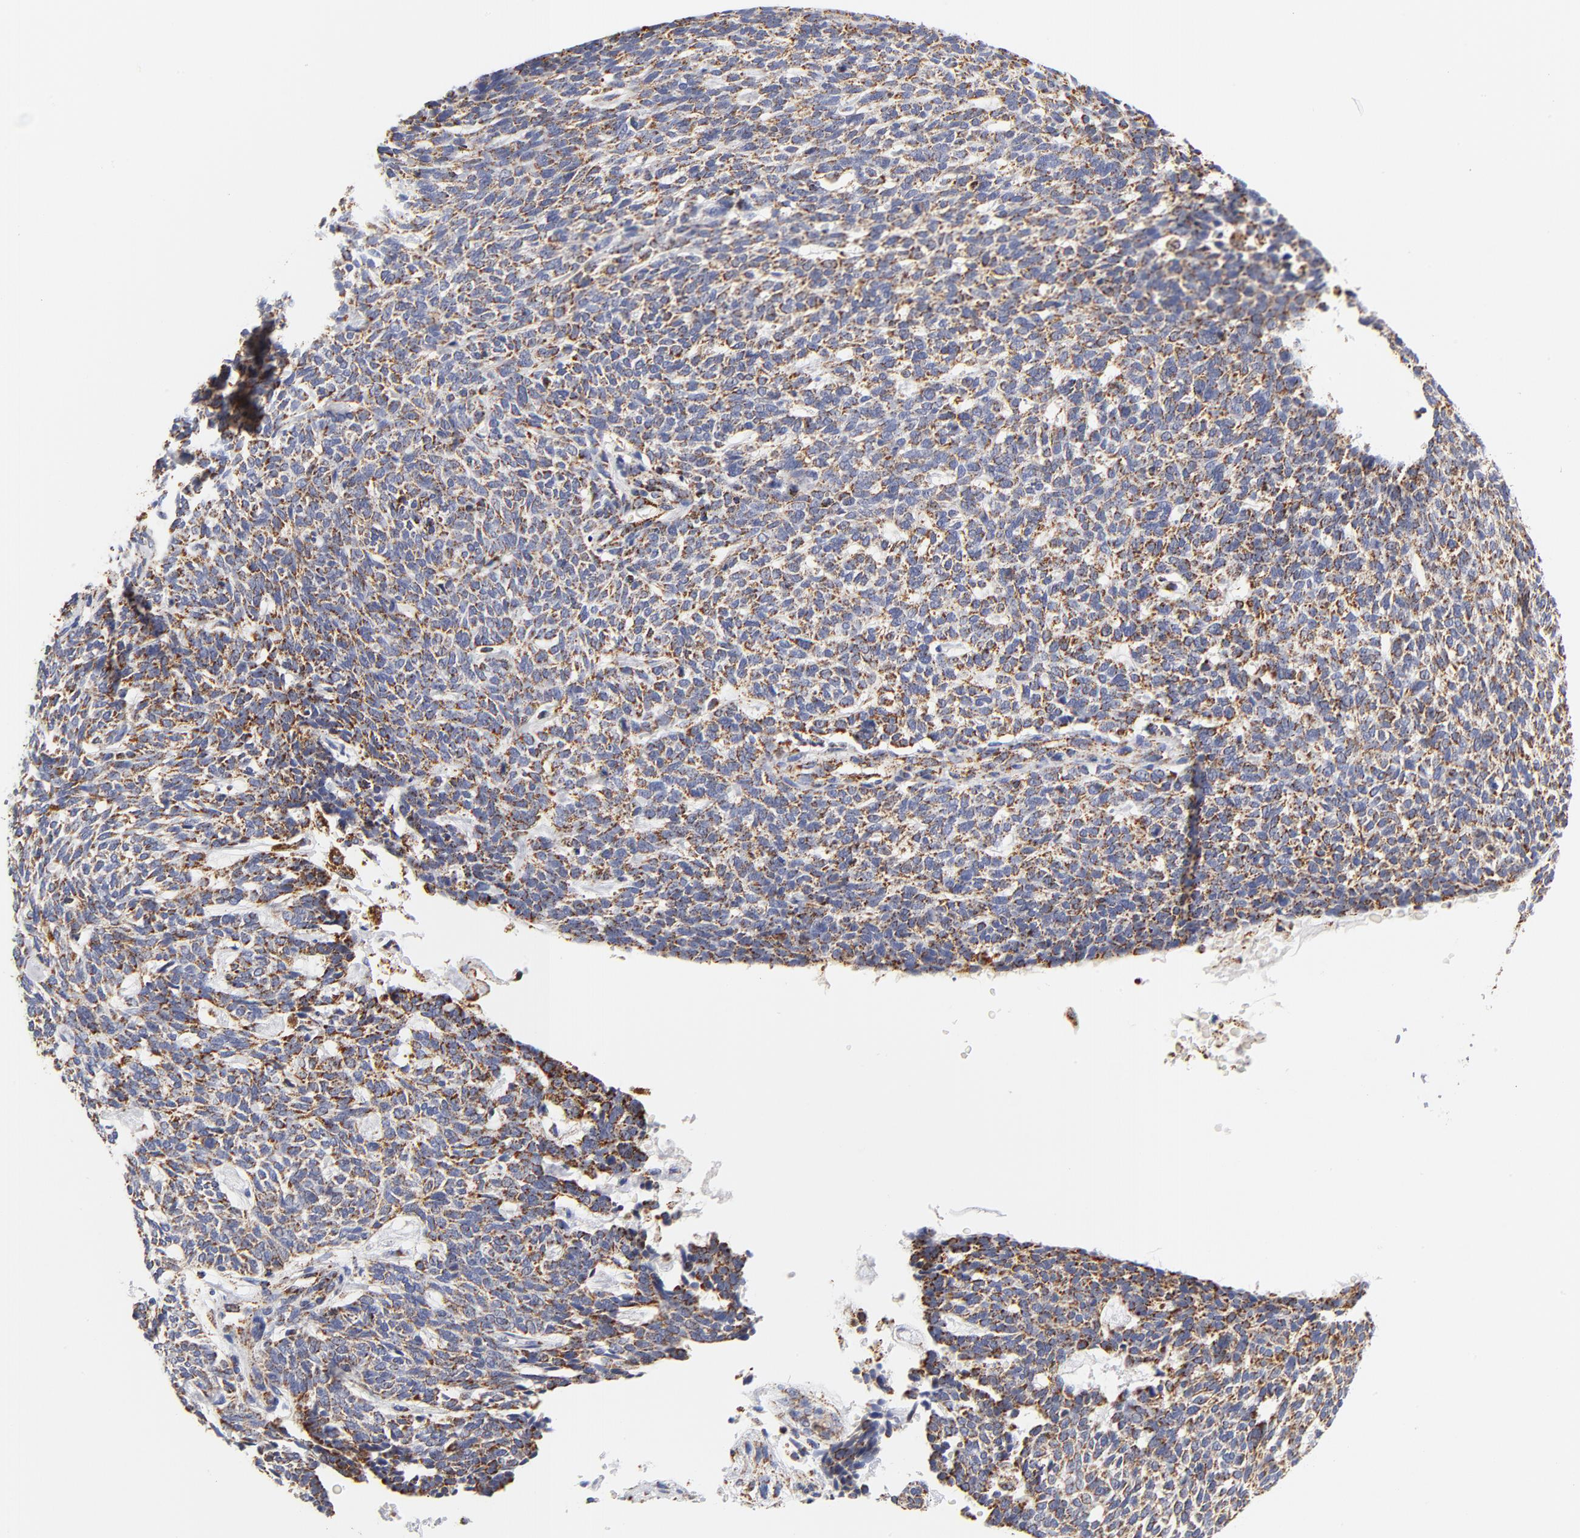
{"staining": {"intensity": "moderate", "quantity": ">75%", "location": "cytoplasmic/membranous"}, "tissue": "skin cancer", "cell_type": "Tumor cells", "image_type": "cancer", "snomed": [{"axis": "morphology", "description": "Normal tissue, NOS"}, {"axis": "morphology", "description": "Basal cell carcinoma"}, {"axis": "topography", "description": "Skin"}], "caption": "The photomicrograph exhibits immunohistochemical staining of basal cell carcinoma (skin). There is moderate cytoplasmic/membranous positivity is identified in approximately >75% of tumor cells.", "gene": "ECHS1", "patient": {"sex": "male", "age": 87}}